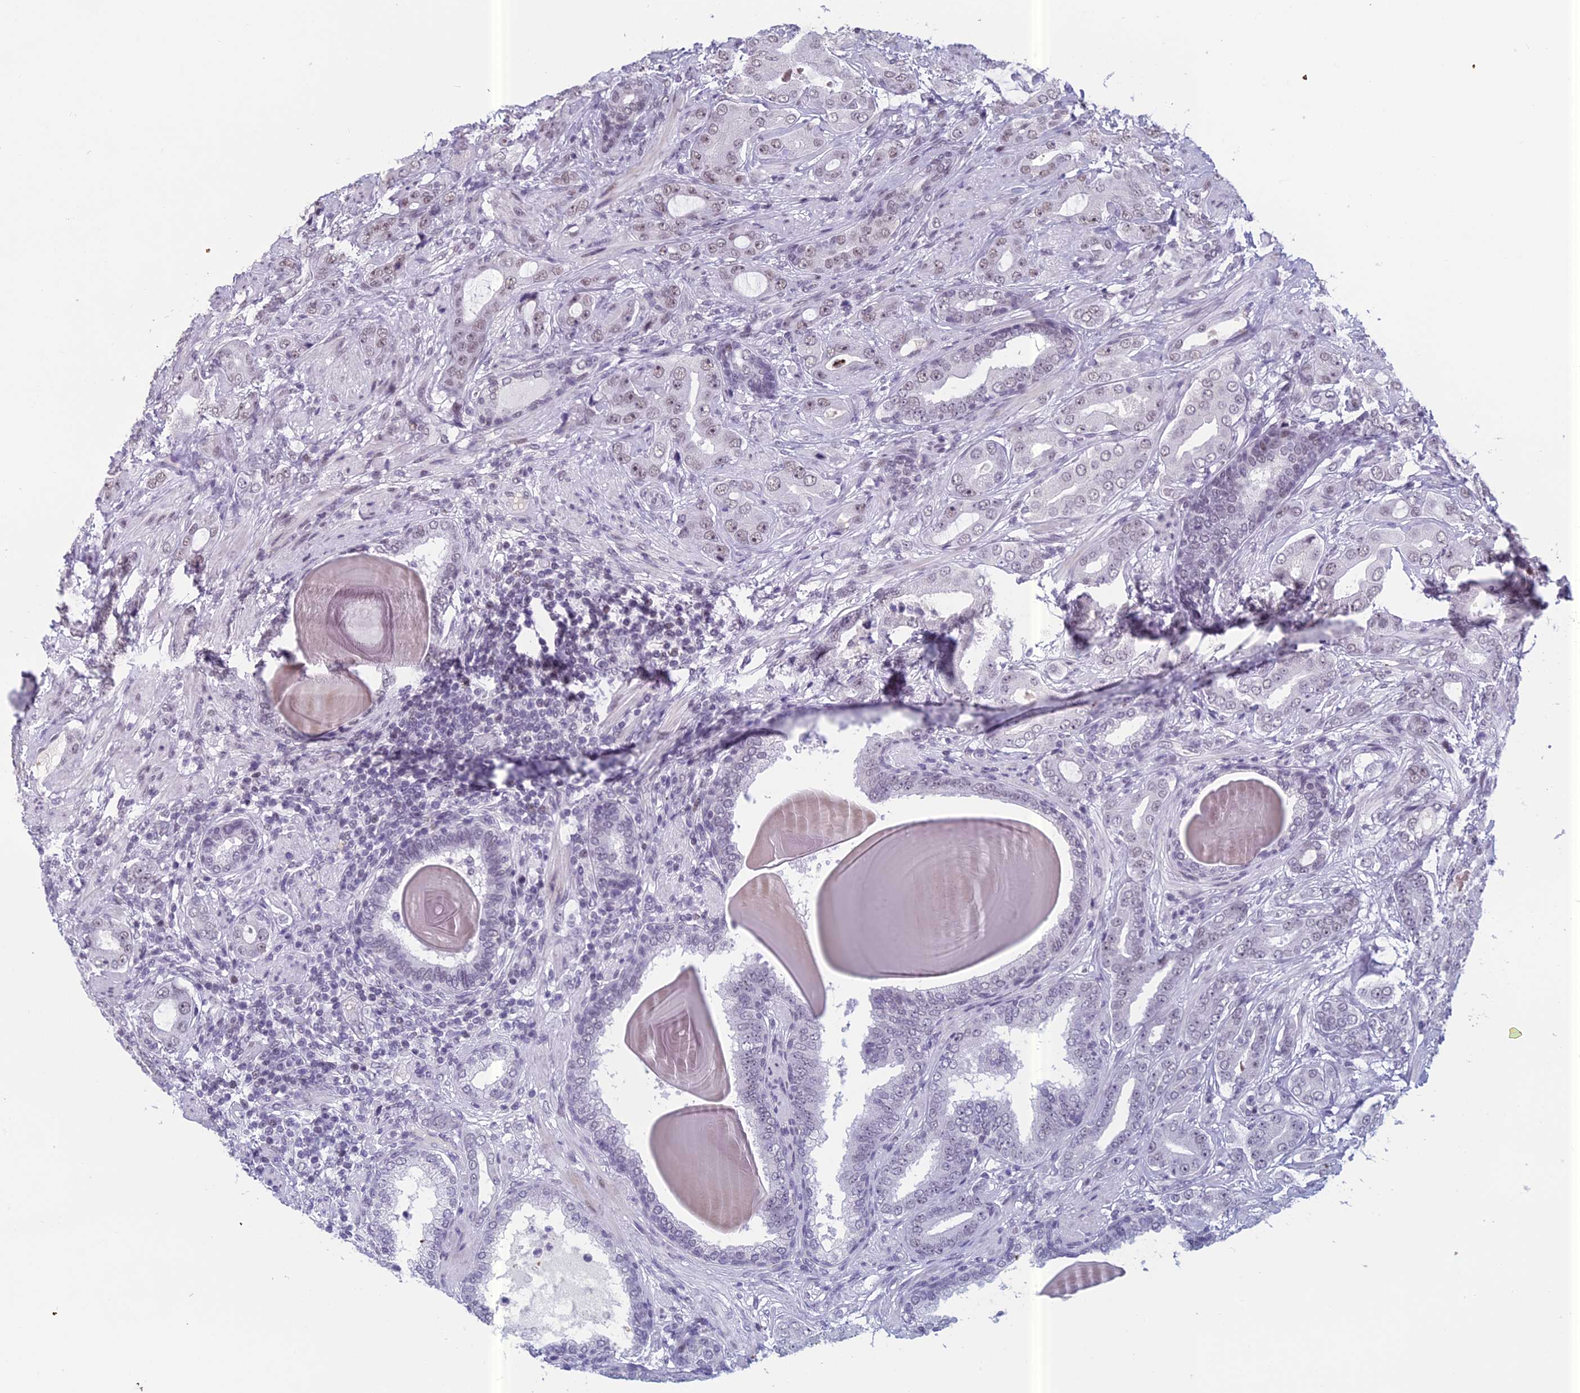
{"staining": {"intensity": "weak", "quantity": "<25%", "location": "nuclear"}, "tissue": "prostate cancer", "cell_type": "Tumor cells", "image_type": "cancer", "snomed": [{"axis": "morphology", "description": "Adenocarcinoma, Low grade"}, {"axis": "topography", "description": "Prostate"}], "caption": "There is no significant positivity in tumor cells of prostate cancer.", "gene": "RGS17", "patient": {"sex": "male", "age": 57}}